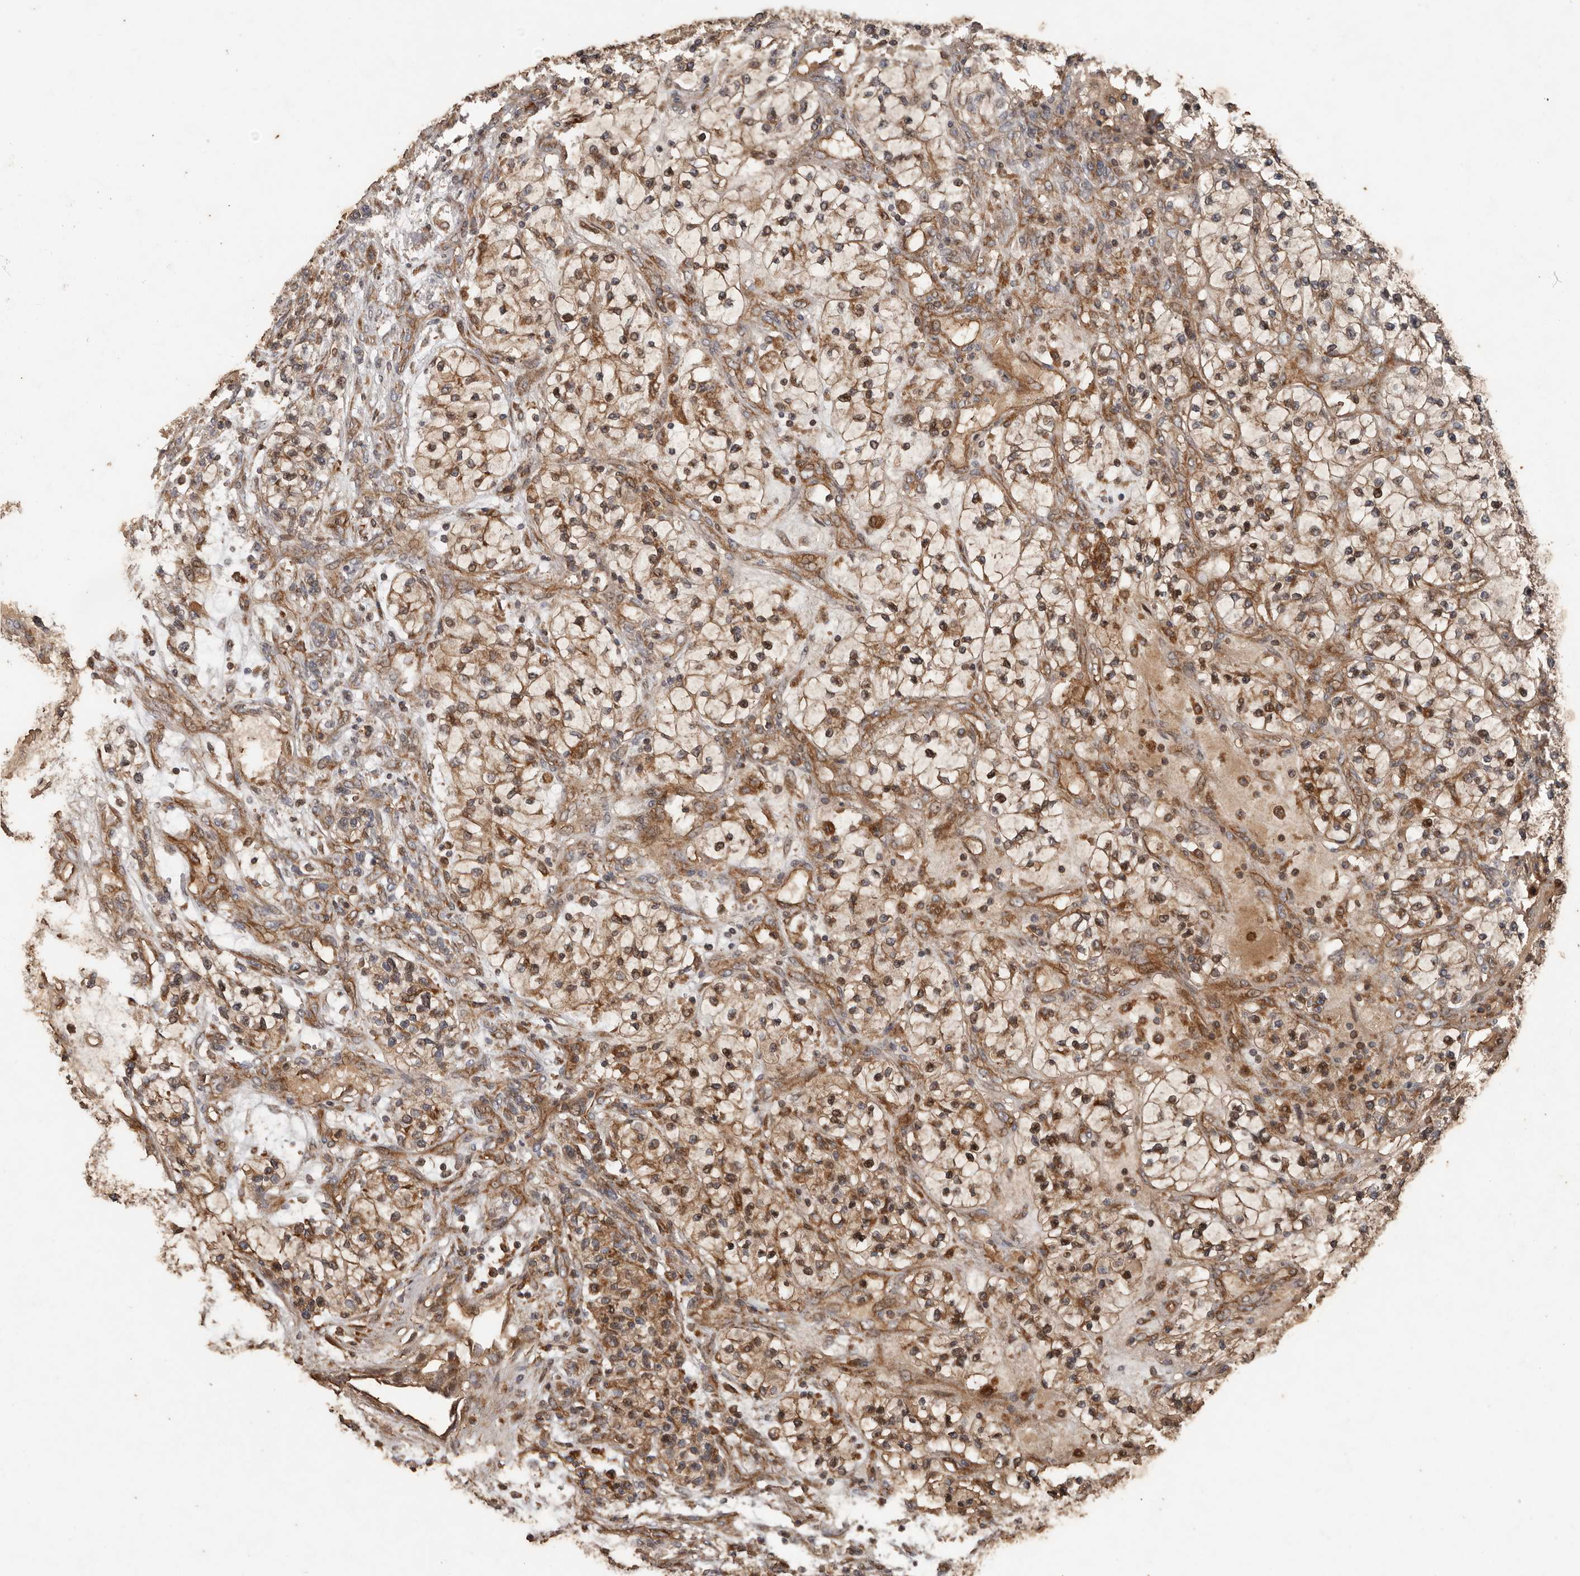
{"staining": {"intensity": "moderate", "quantity": ">75%", "location": "cytoplasmic/membranous"}, "tissue": "renal cancer", "cell_type": "Tumor cells", "image_type": "cancer", "snomed": [{"axis": "morphology", "description": "Adenocarcinoma, NOS"}, {"axis": "topography", "description": "Kidney"}], "caption": "IHC histopathology image of neoplastic tissue: human renal cancer (adenocarcinoma) stained using immunohistochemistry (IHC) displays medium levels of moderate protein expression localized specifically in the cytoplasmic/membranous of tumor cells, appearing as a cytoplasmic/membranous brown color.", "gene": "RANBP17", "patient": {"sex": "female", "age": 57}}